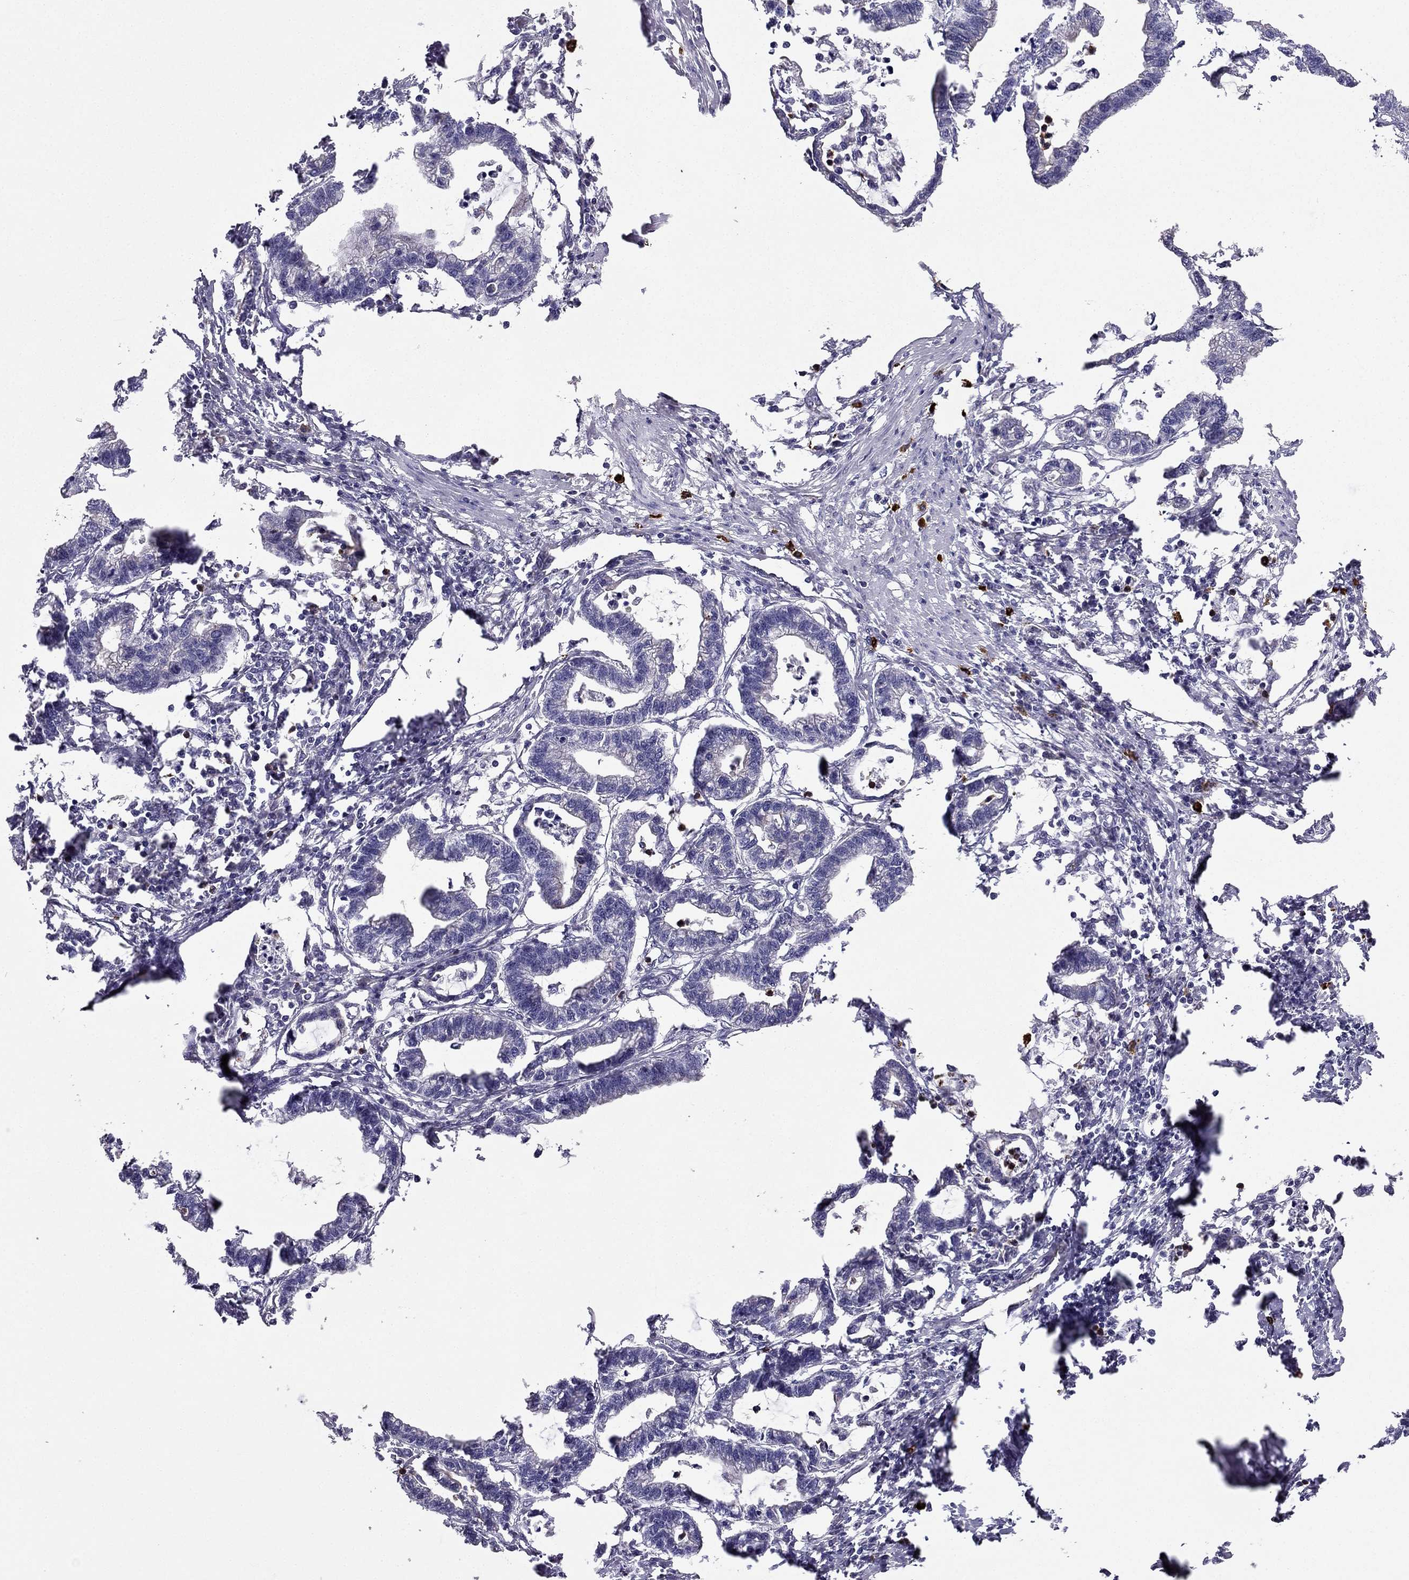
{"staining": {"intensity": "negative", "quantity": "none", "location": "none"}, "tissue": "stomach cancer", "cell_type": "Tumor cells", "image_type": "cancer", "snomed": [{"axis": "morphology", "description": "Adenocarcinoma, NOS"}, {"axis": "topography", "description": "Stomach"}], "caption": "Immunohistochemistry (IHC) of human stomach cancer demonstrates no staining in tumor cells.", "gene": "ENOX1", "patient": {"sex": "male", "age": 83}}